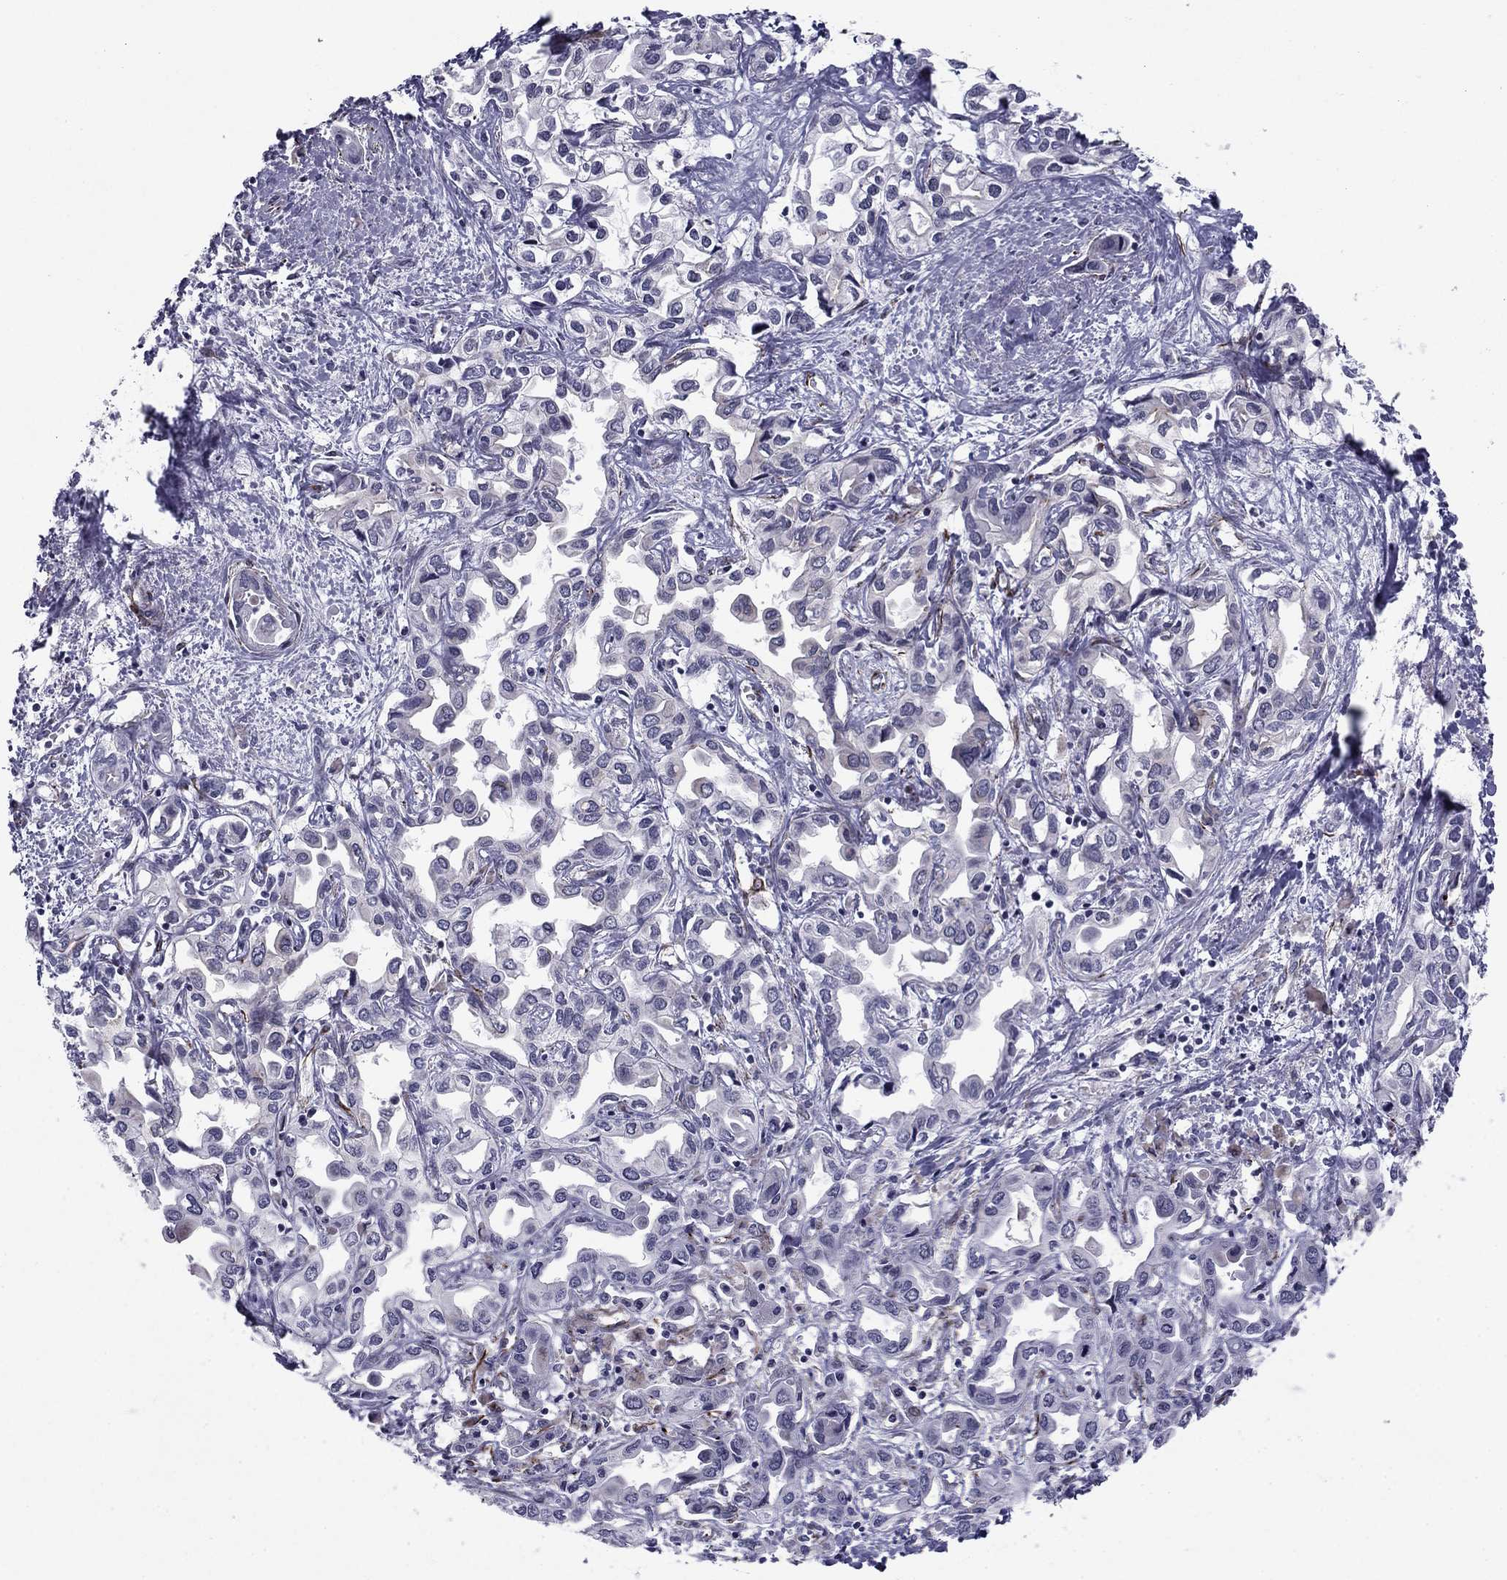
{"staining": {"intensity": "negative", "quantity": "none", "location": "none"}, "tissue": "liver cancer", "cell_type": "Tumor cells", "image_type": "cancer", "snomed": [{"axis": "morphology", "description": "Cholangiocarcinoma"}, {"axis": "topography", "description": "Liver"}], "caption": "Immunohistochemistry (IHC) histopathology image of neoplastic tissue: human liver cancer (cholangiocarcinoma) stained with DAB (3,3'-diaminobenzidine) shows no significant protein expression in tumor cells. The staining was performed using DAB (3,3'-diaminobenzidine) to visualize the protein expression in brown, while the nuclei were stained in blue with hematoxylin (Magnification: 20x).", "gene": "ANKS4B", "patient": {"sex": "female", "age": 64}}